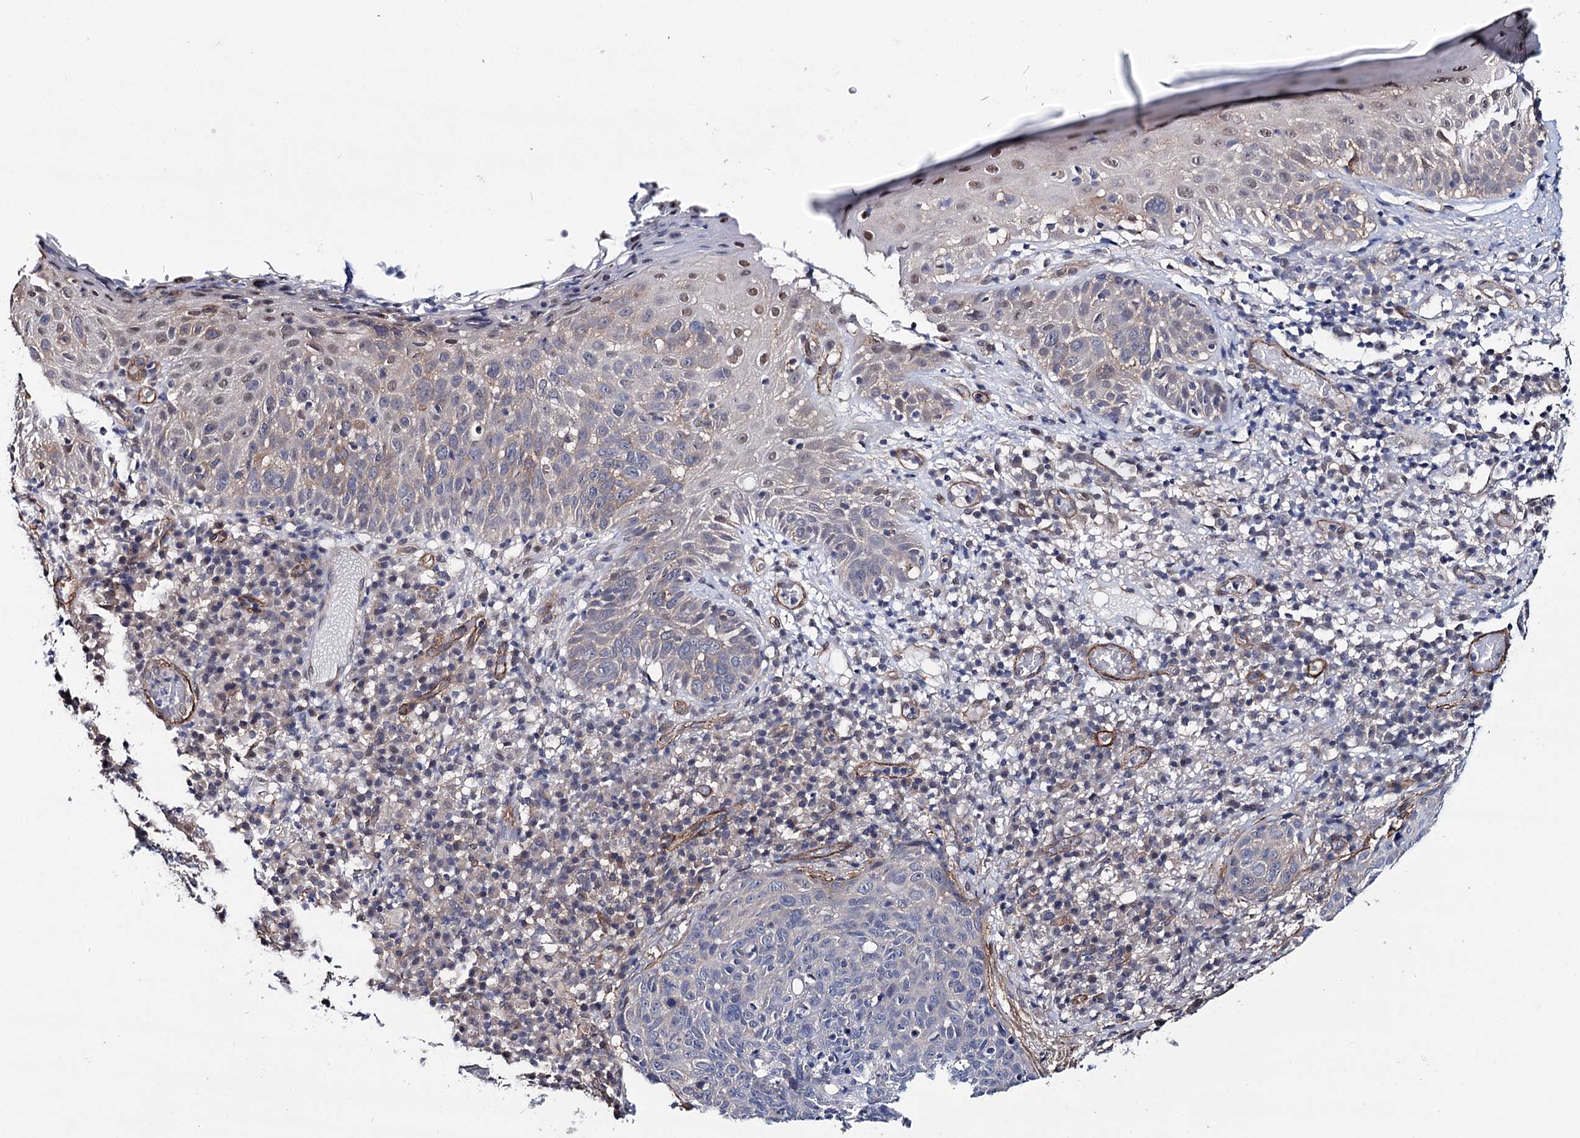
{"staining": {"intensity": "negative", "quantity": "none", "location": "none"}, "tissue": "skin cancer", "cell_type": "Tumor cells", "image_type": "cancer", "snomed": [{"axis": "morphology", "description": "Squamous cell carcinoma in situ, NOS"}, {"axis": "morphology", "description": "Squamous cell carcinoma, NOS"}, {"axis": "topography", "description": "Skin"}], "caption": "Photomicrograph shows no protein positivity in tumor cells of skin cancer (squamous cell carcinoma in situ) tissue.", "gene": "PPP2R5B", "patient": {"sex": "male", "age": 93}}